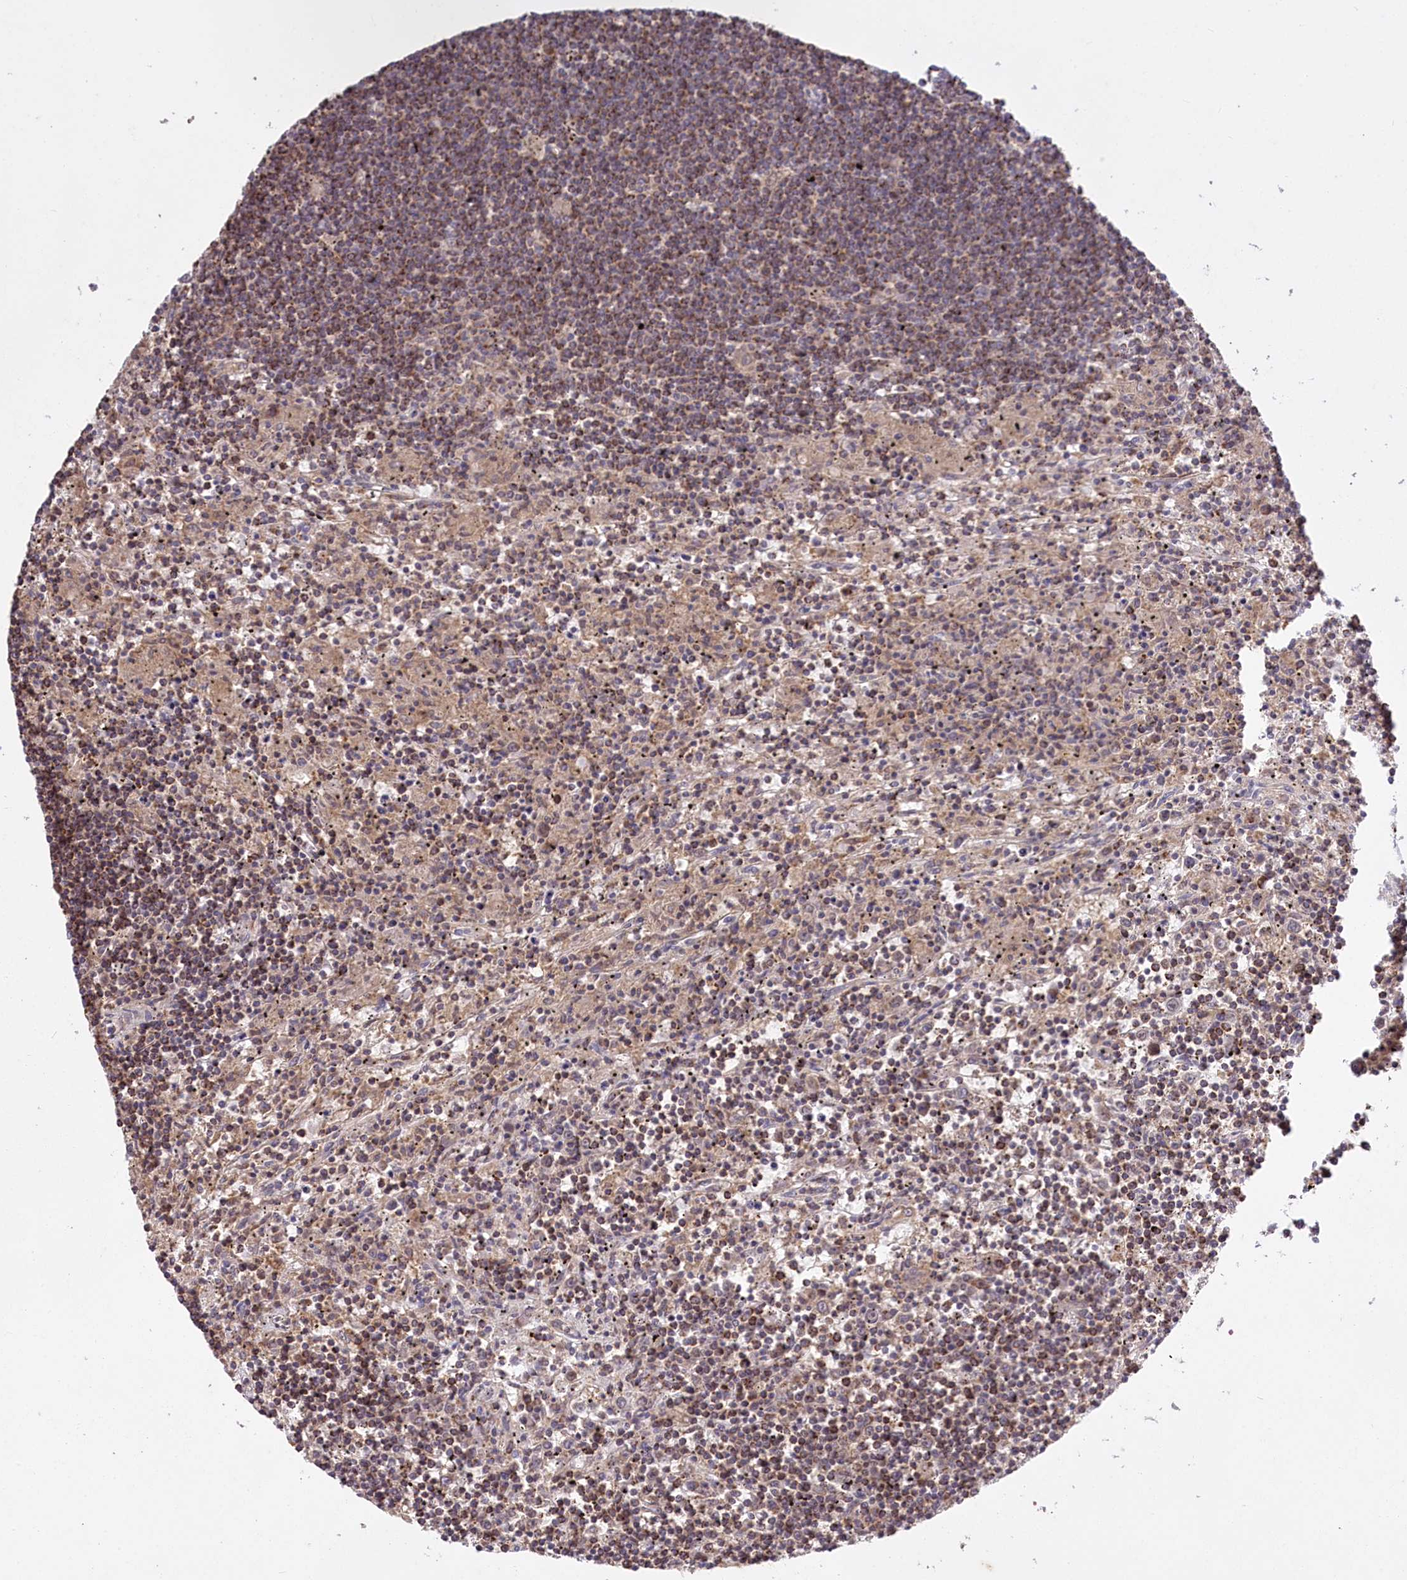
{"staining": {"intensity": "strong", "quantity": "25%-75%", "location": "cytoplasmic/membranous"}, "tissue": "lymphoma", "cell_type": "Tumor cells", "image_type": "cancer", "snomed": [{"axis": "morphology", "description": "Malignant lymphoma, non-Hodgkin's type, Low grade"}, {"axis": "topography", "description": "Spleen"}], "caption": "Low-grade malignant lymphoma, non-Hodgkin's type stained for a protein (brown) shows strong cytoplasmic/membranous positive expression in about 25%-75% of tumor cells.", "gene": "CARD19", "patient": {"sex": "male", "age": 76}}